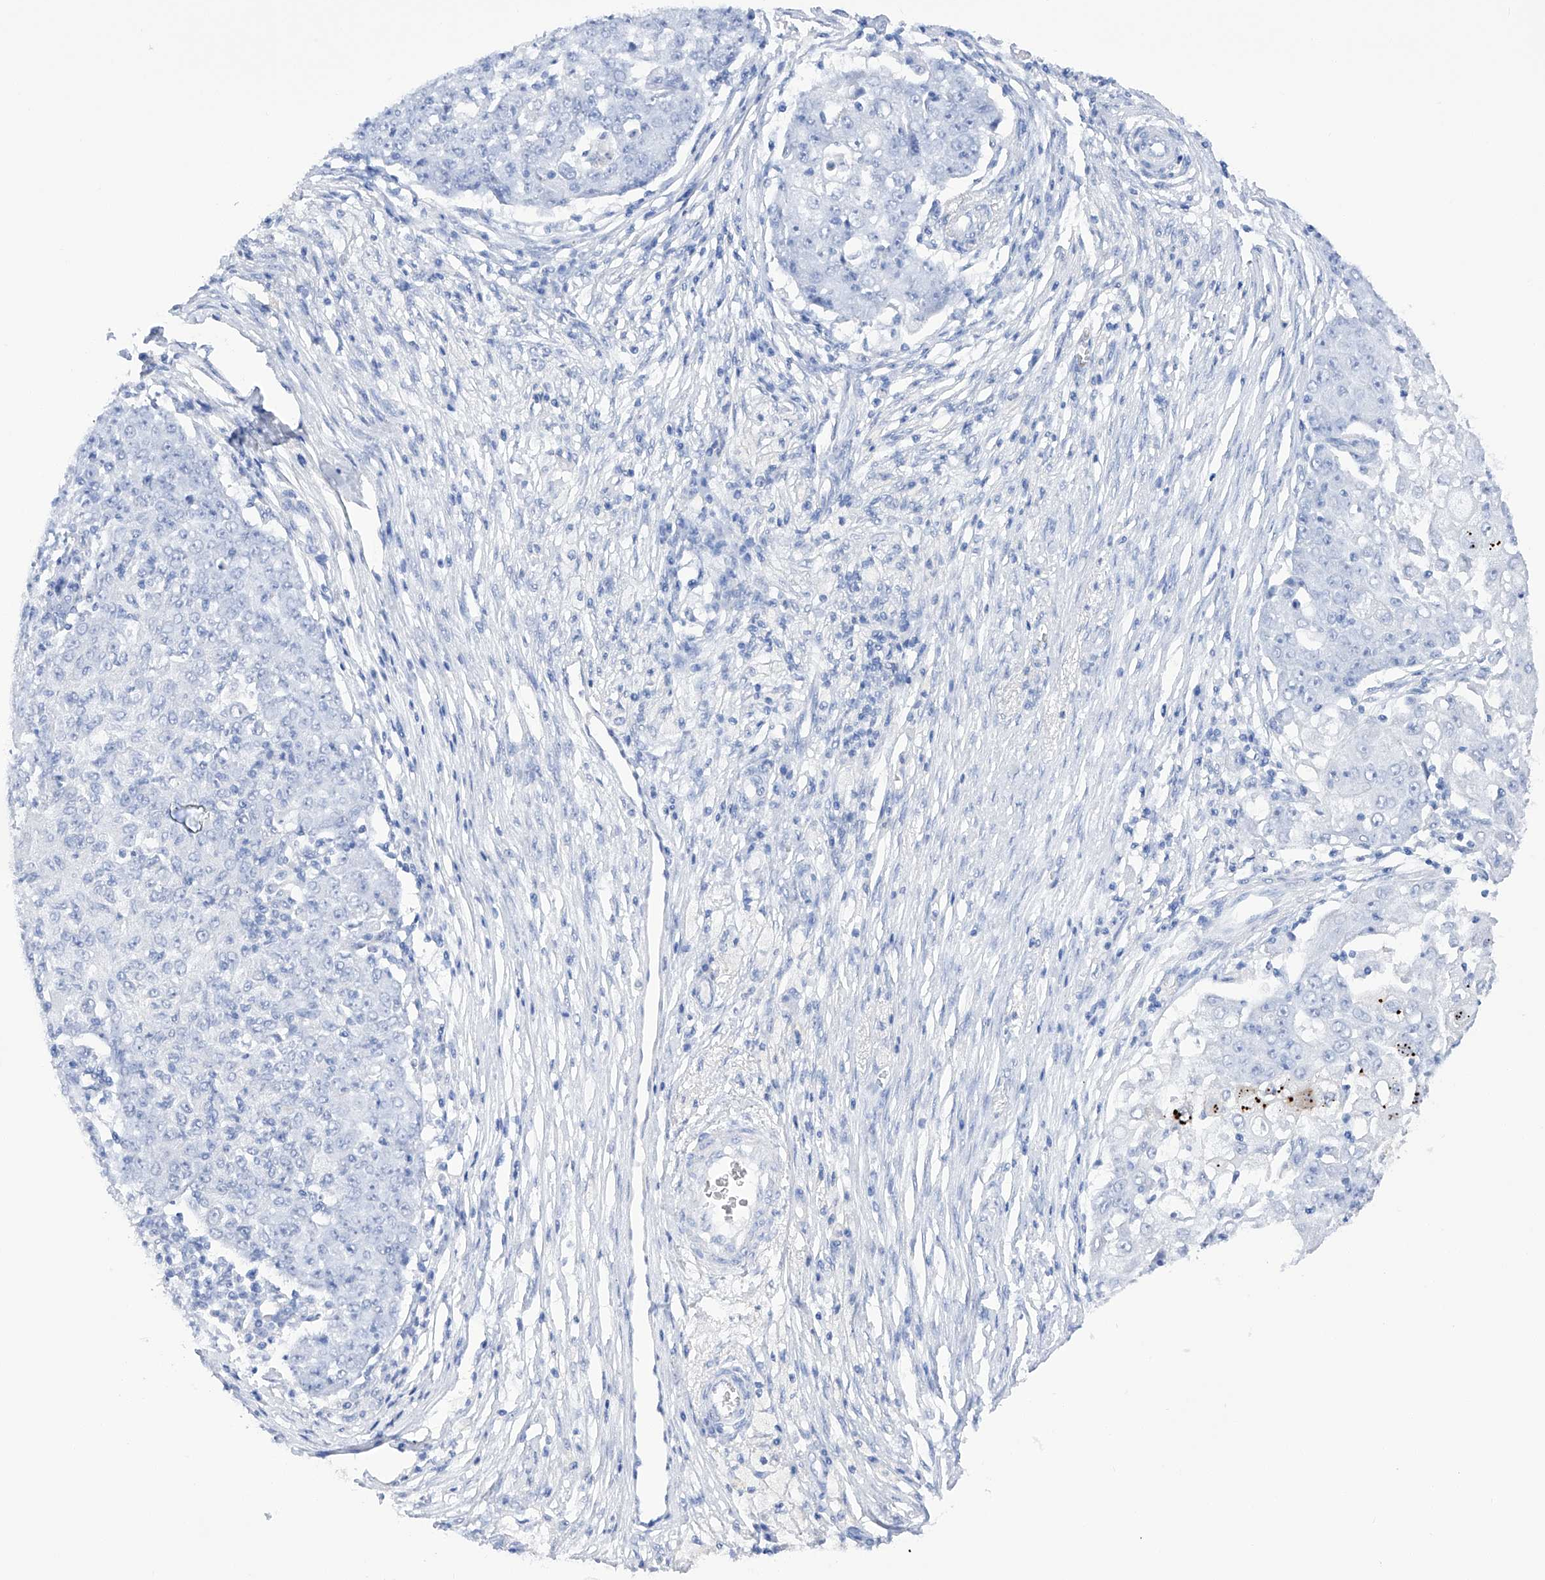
{"staining": {"intensity": "negative", "quantity": "none", "location": "none"}, "tissue": "ovarian cancer", "cell_type": "Tumor cells", "image_type": "cancer", "snomed": [{"axis": "morphology", "description": "Carcinoma, endometroid"}, {"axis": "topography", "description": "Ovary"}], "caption": "Immunohistochemistry (IHC) photomicrograph of neoplastic tissue: endometroid carcinoma (ovarian) stained with DAB (3,3'-diaminobenzidine) exhibits no significant protein positivity in tumor cells.", "gene": "FLG", "patient": {"sex": "female", "age": 42}}